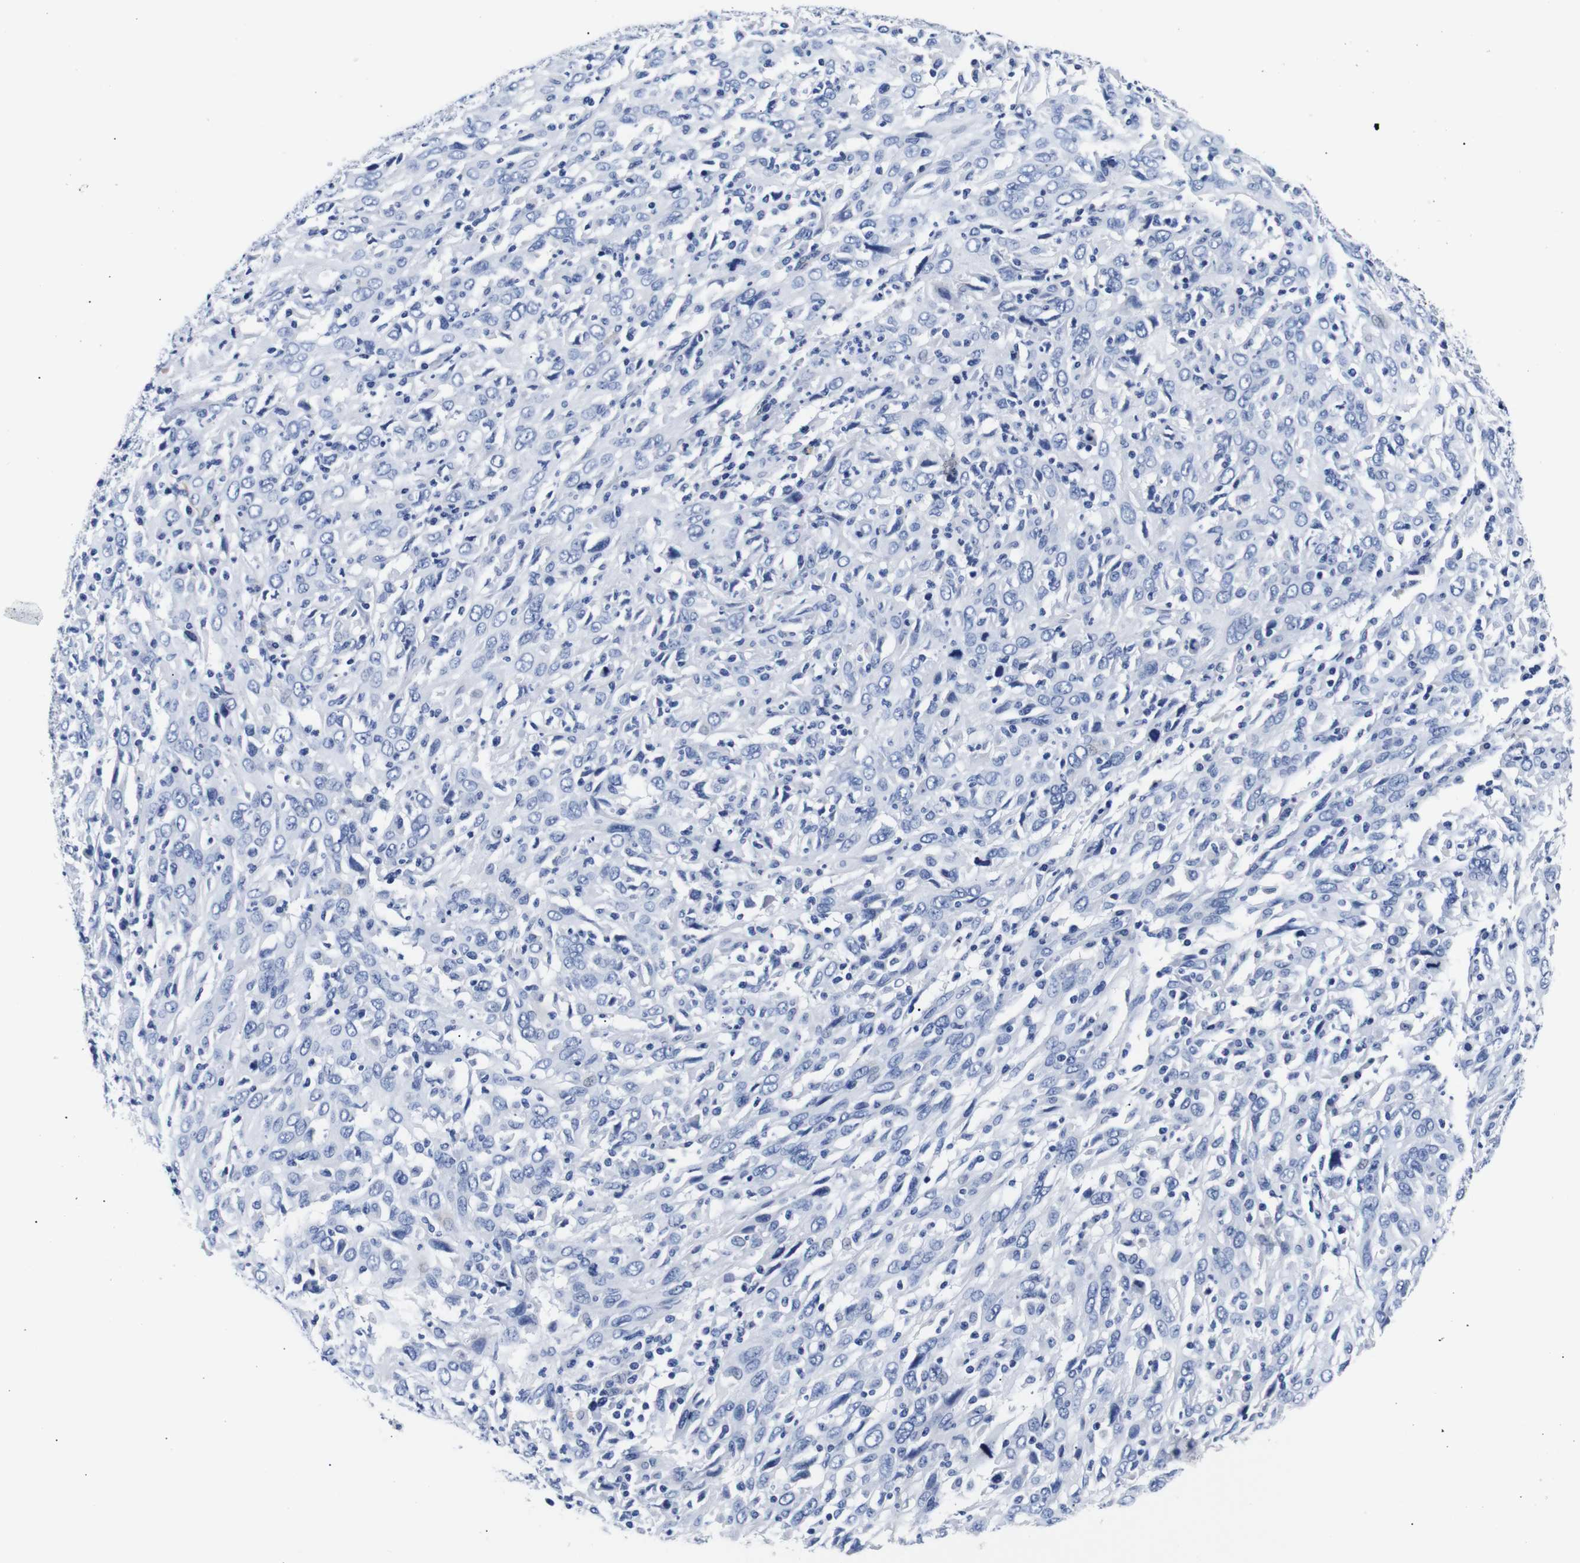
{"staining": {"intensity": "negative", "quantity": "none", "location": "none"}, "tissue": "cervical cancer", "cell_type": "Tumor cells", "image_type": "cancer", "snomed": [{"axis": "morphology", "description": "Squamous cell carcinoma, NOS"}, {"axis": "topography", "description": "Cervix"}], "caption": "This is a photomicrograph of immunohistochemistry staining of squamous cell carcinoma (cervical), which shows no positivity in tumor cells.", "gene": "GAP43", "patient": {"sex": "female", "age": 46}}